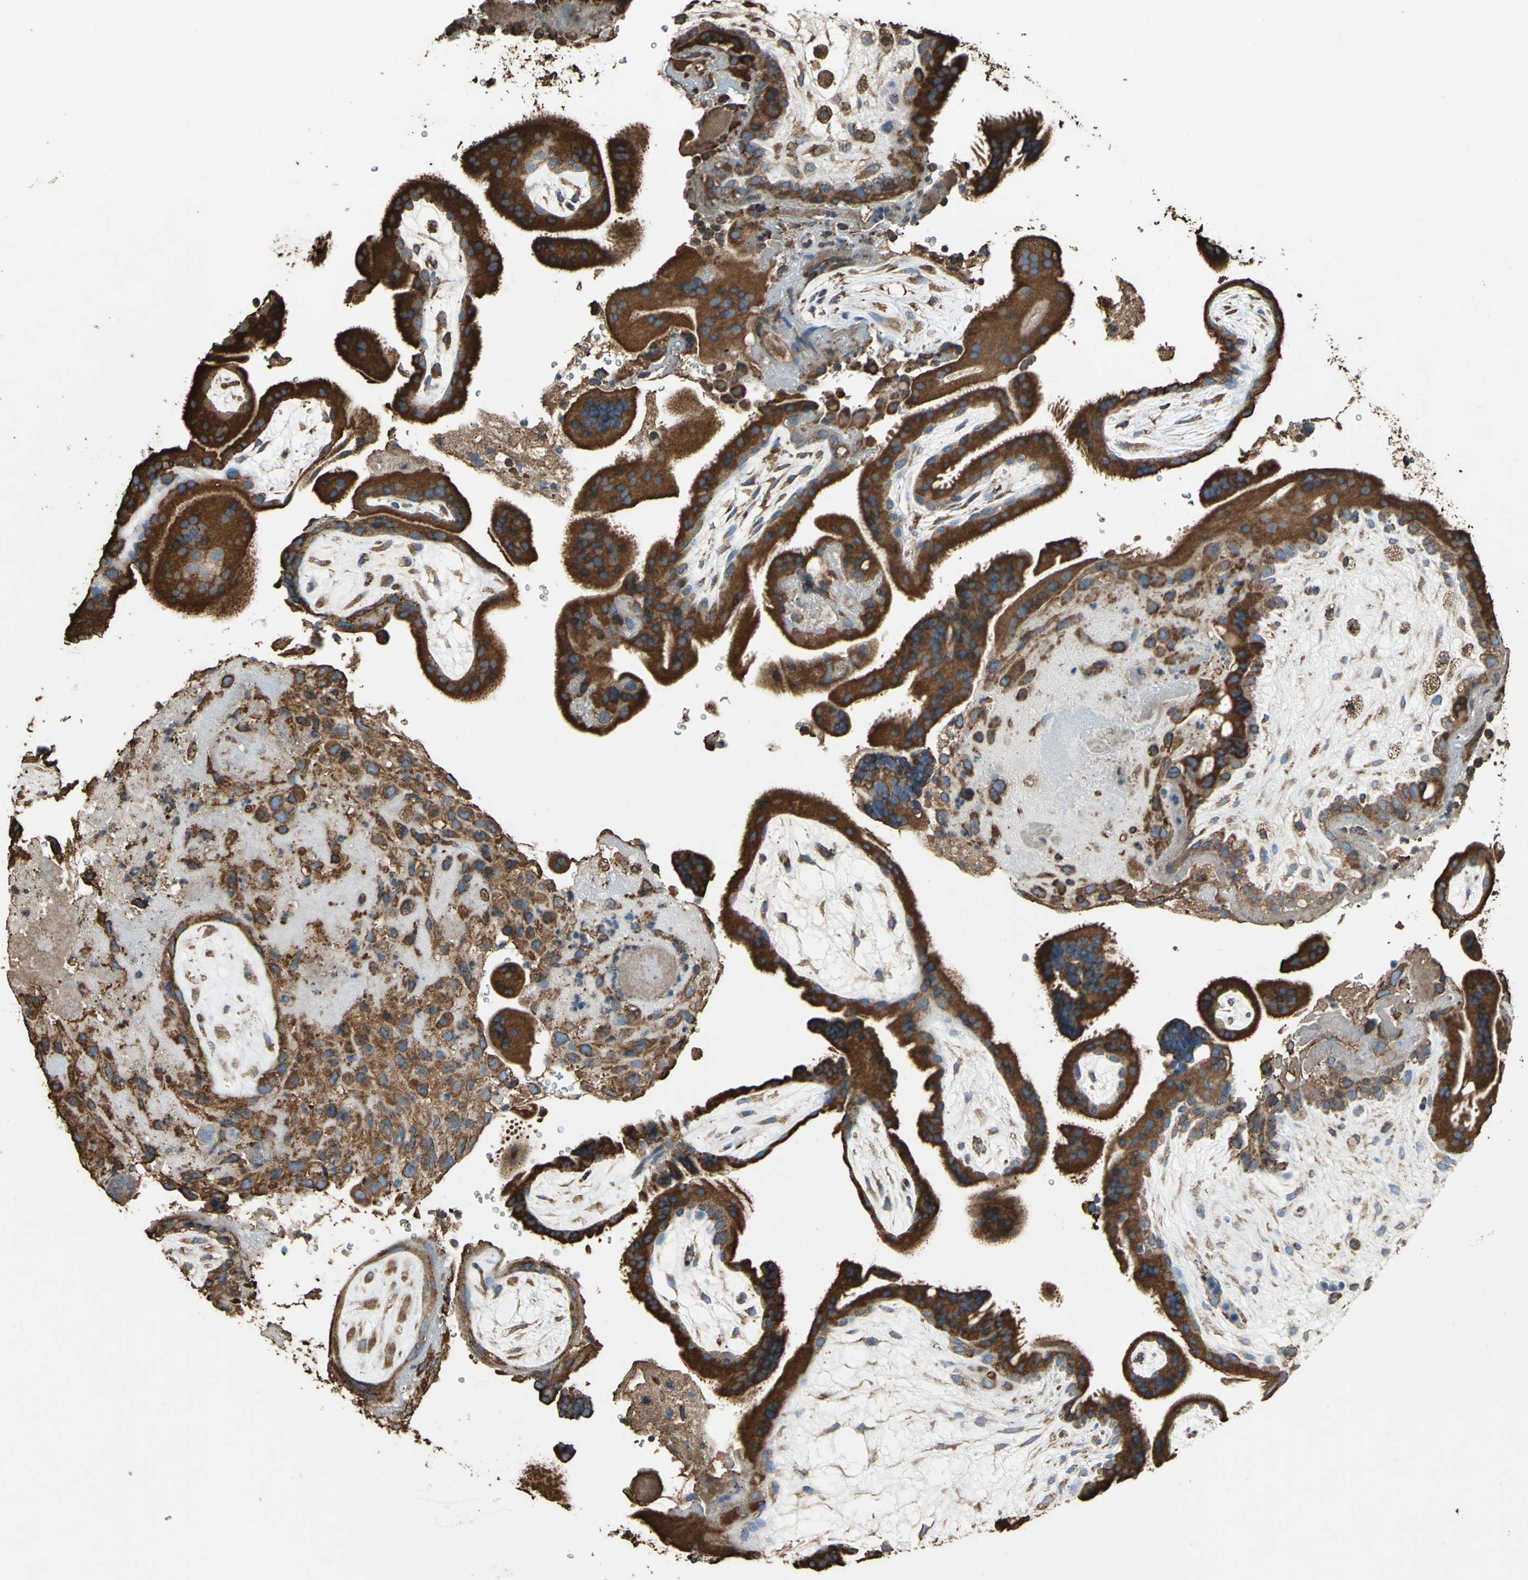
{"staining": {"intensity": "strong", "quantity": ">75%", "location": "cytoplasmic/membranous"}, "tissue": "placenta", "cell_type": "Decidual cells", "image_type": "normal", "snomed": [{"axis": "morphology", "description": "Normal tissue, NOS"}, {"axis": "topography", "description": "Placenta"}], "caption": "A high-resolution photomicrograph shows immunohistochemistry (IHC) staining of unremarkable placenta, which exhibits strong cytoplasmic/membranous staining in approximately >75% of decidual cells.", "gene": "GPANK1", "patient": {"sex": "female", "age": 19}}